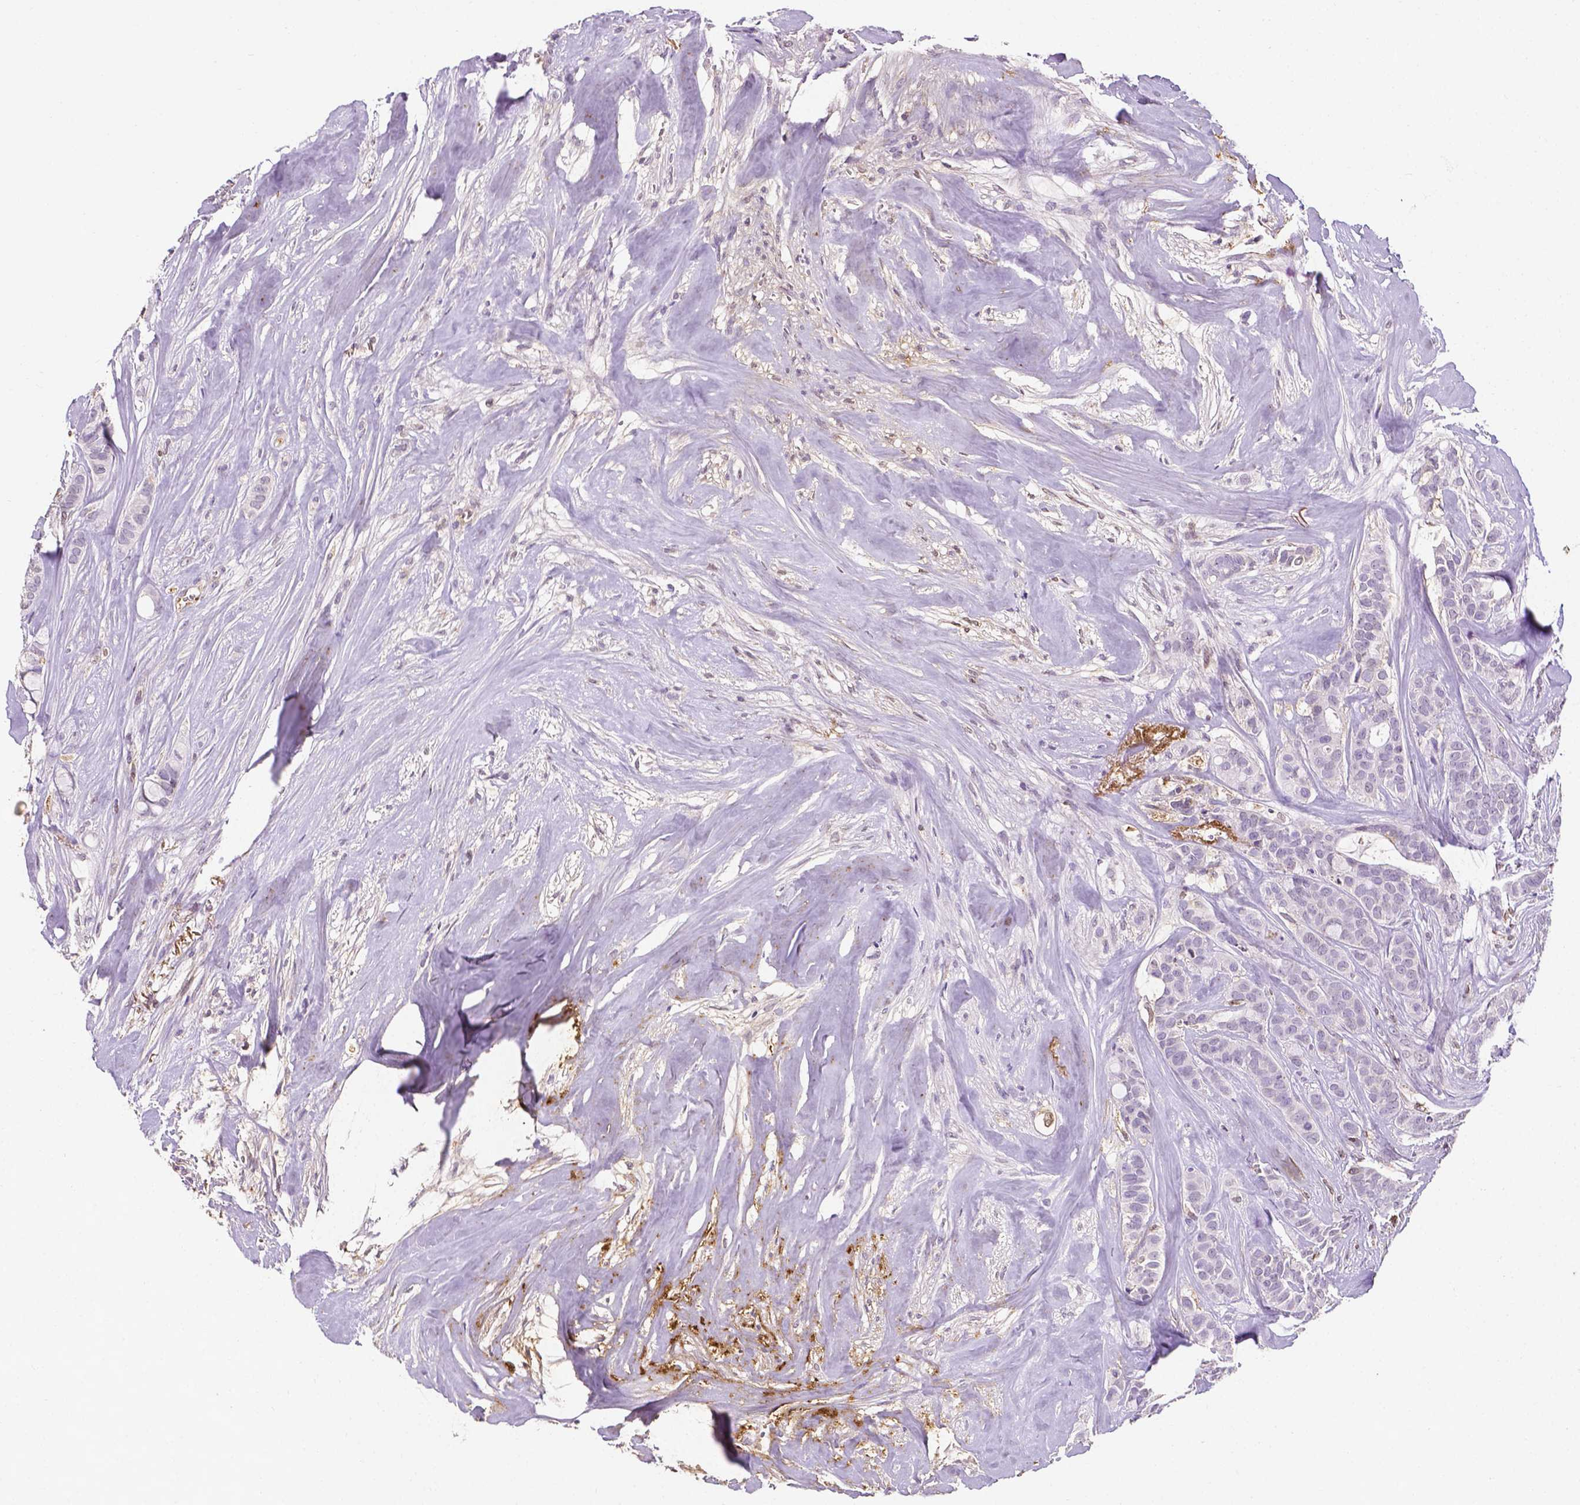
{"staining": {"intensity": "negative", "quantity": "none", "location": "none"}, "tissue": "breast cancer", "cell_type": "Tumor cells", "image_type": "cancer", "snomed": [{"axis": "morphology", "description": "Duct carcinoma"}, {"axis": "topography", "description": "Breast"}], "caption": "Immunohistochemistry photomicrograph of neoplastic tissue: human invasive ductal carcinoma (breast) stained with DAB demonstrates no significant protein expression in tumor cells.", "gene": "APOE", "patient": {"sex": "female", "age": 84}}